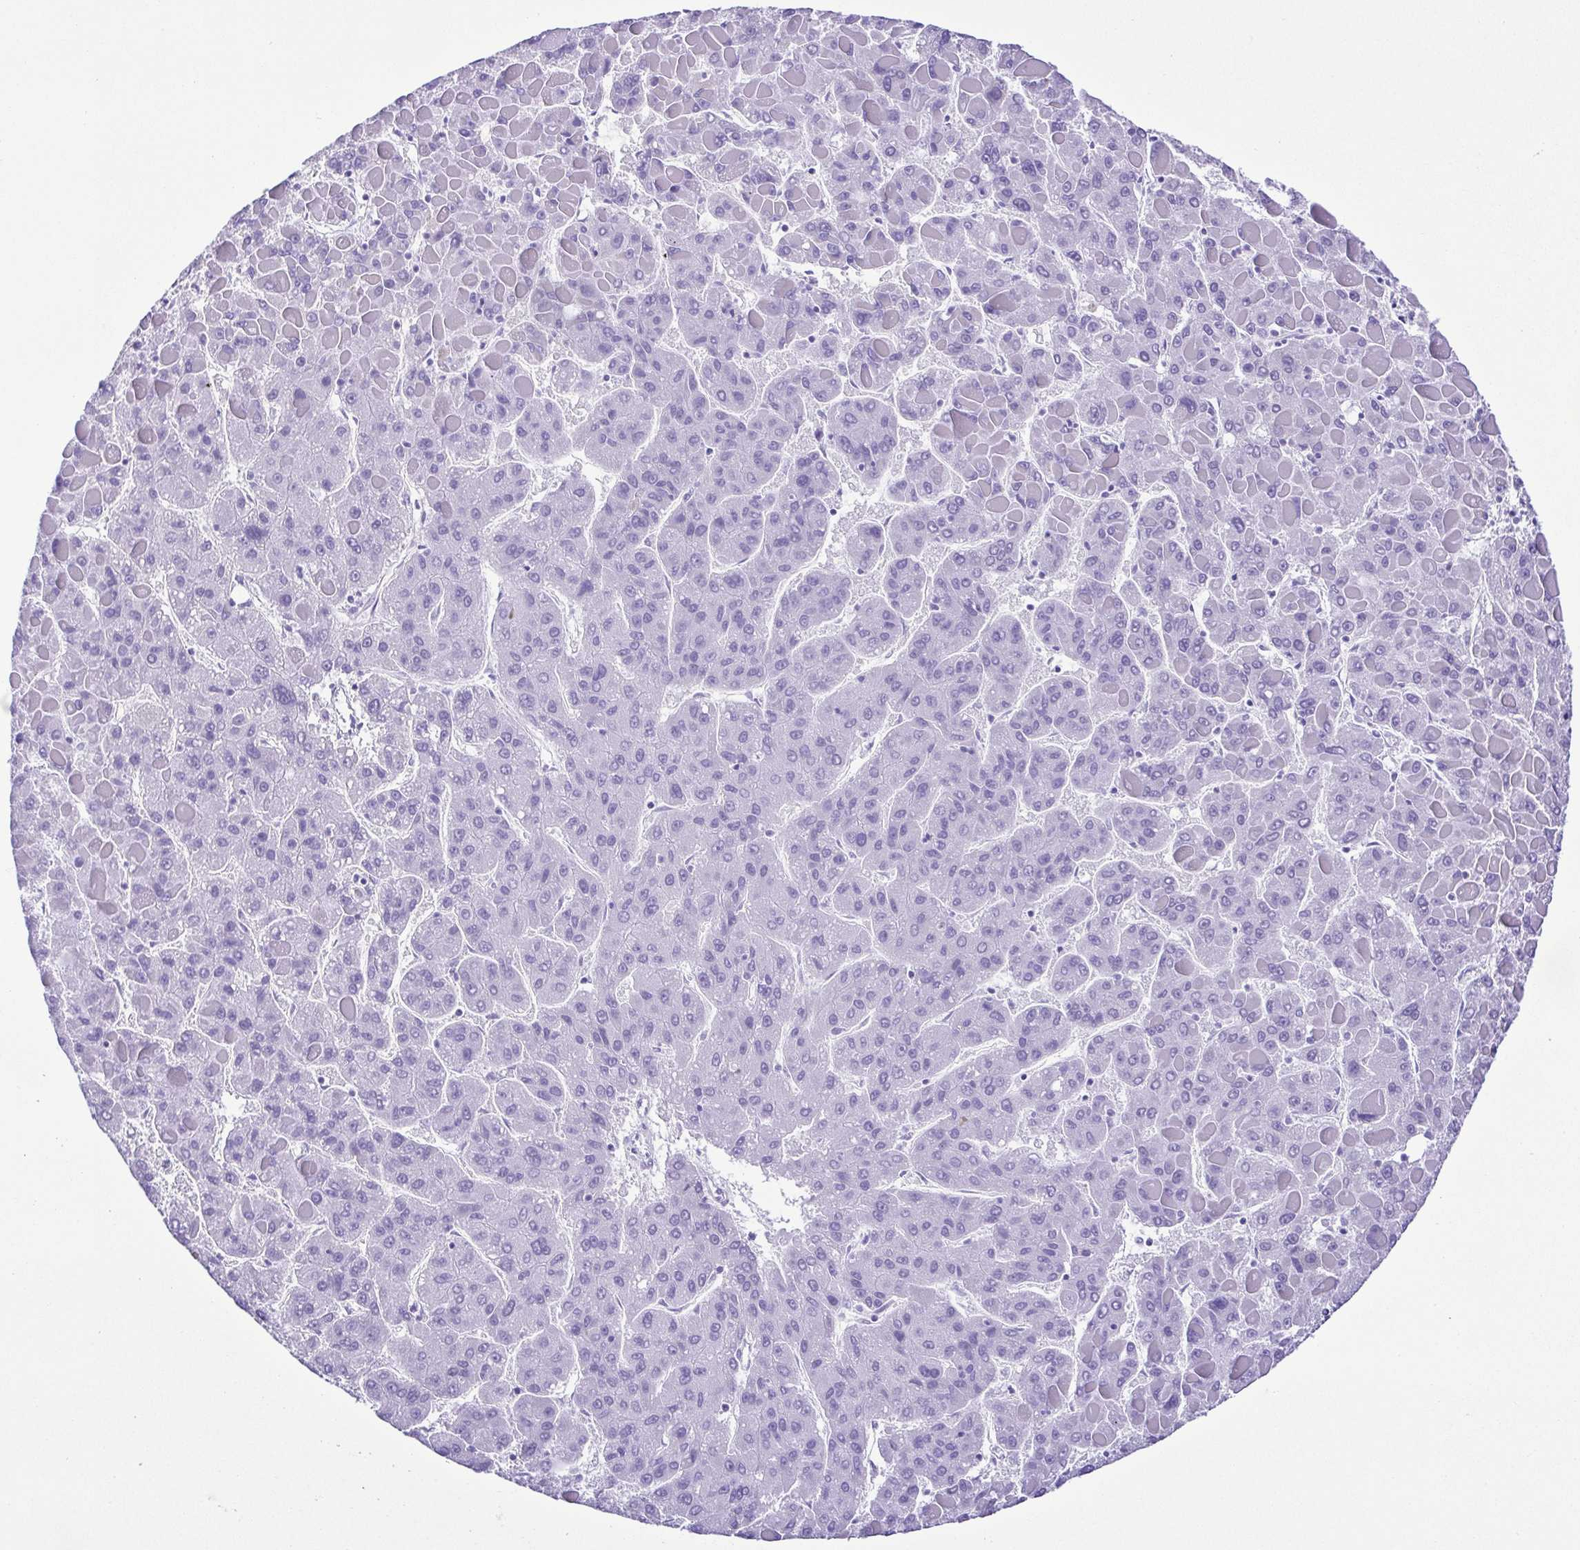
{"staining": {"intensity": "negative", "quantity": "none", "location": "none"}, "tissue": "liver cancer", "cell_type": "Tumor cells", "image_type": "cancer", "snomed": [{"axis": "morphology", "description": "Carcinoma, Hepatocellular, NOS"}, {"axis": "topography", "description": "Liver"}], "caption": "Human liver cancer (hepatocellular carcinoma) stained for a protein using immunohistochemistry (IHC) shows no staining in tumor cells.", "gene": "PAK3", "patient": {"sex": "female", "age": 82}}